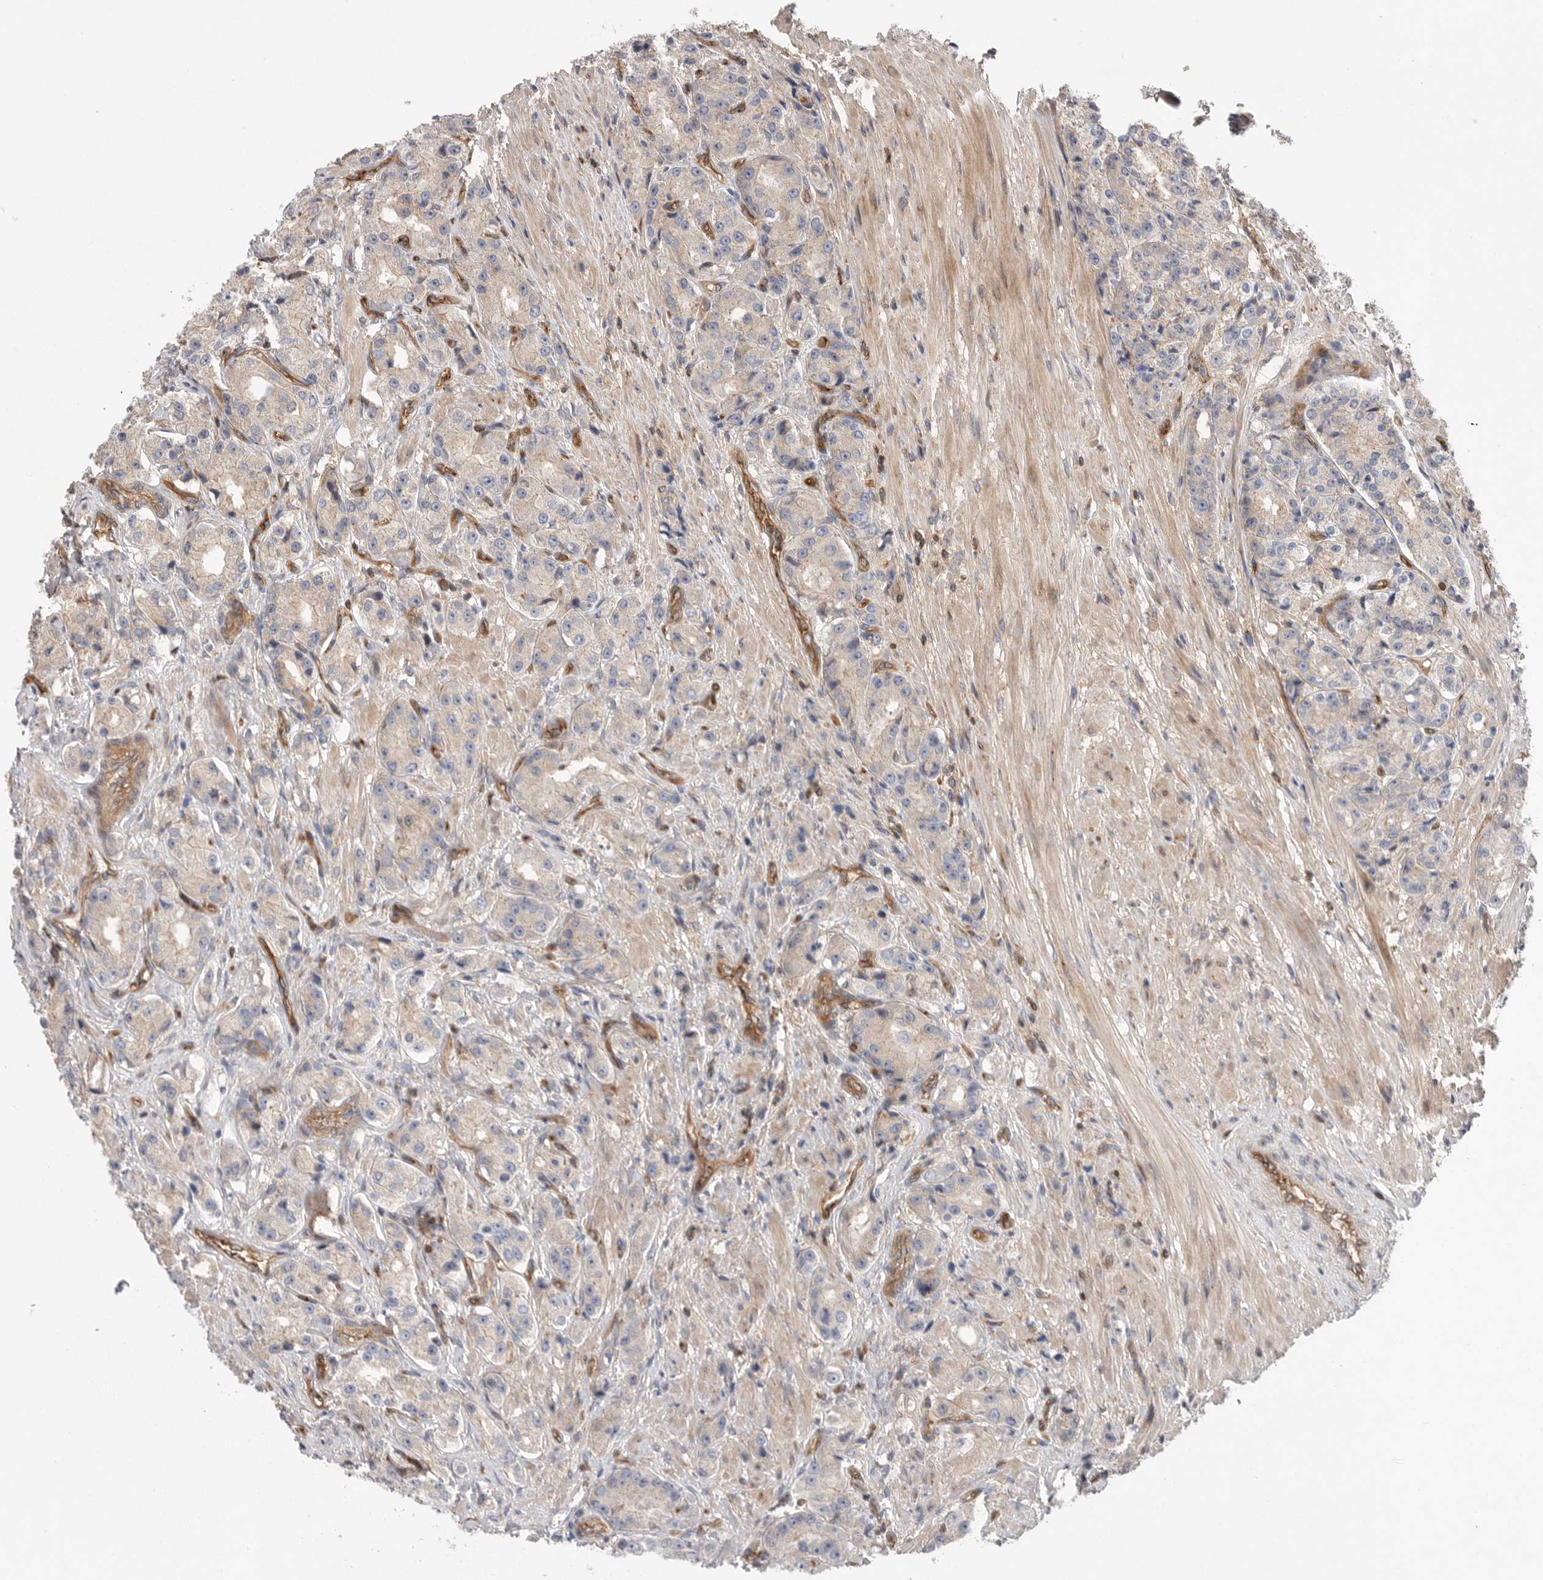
{"staining": {"intensity": "negative", "quantity": "none", "location": "none"}, "tissue": "prostate cancer", "cell_type": "Tumor cells", "image_type": "cancer", "snomed": [{"axis": "morphology", "description": "Adenocarcinoma, High grade"}, {"axis": "topography", "description": "Prostate"}], "caption": "DAB (3,3'-diaminobenzidine) immunohistochemical staining of prostate cancer displays no significant positivity in tumor cells.", "gene": "PRKCH", "patient": {"sex": "male", "age": 60}}